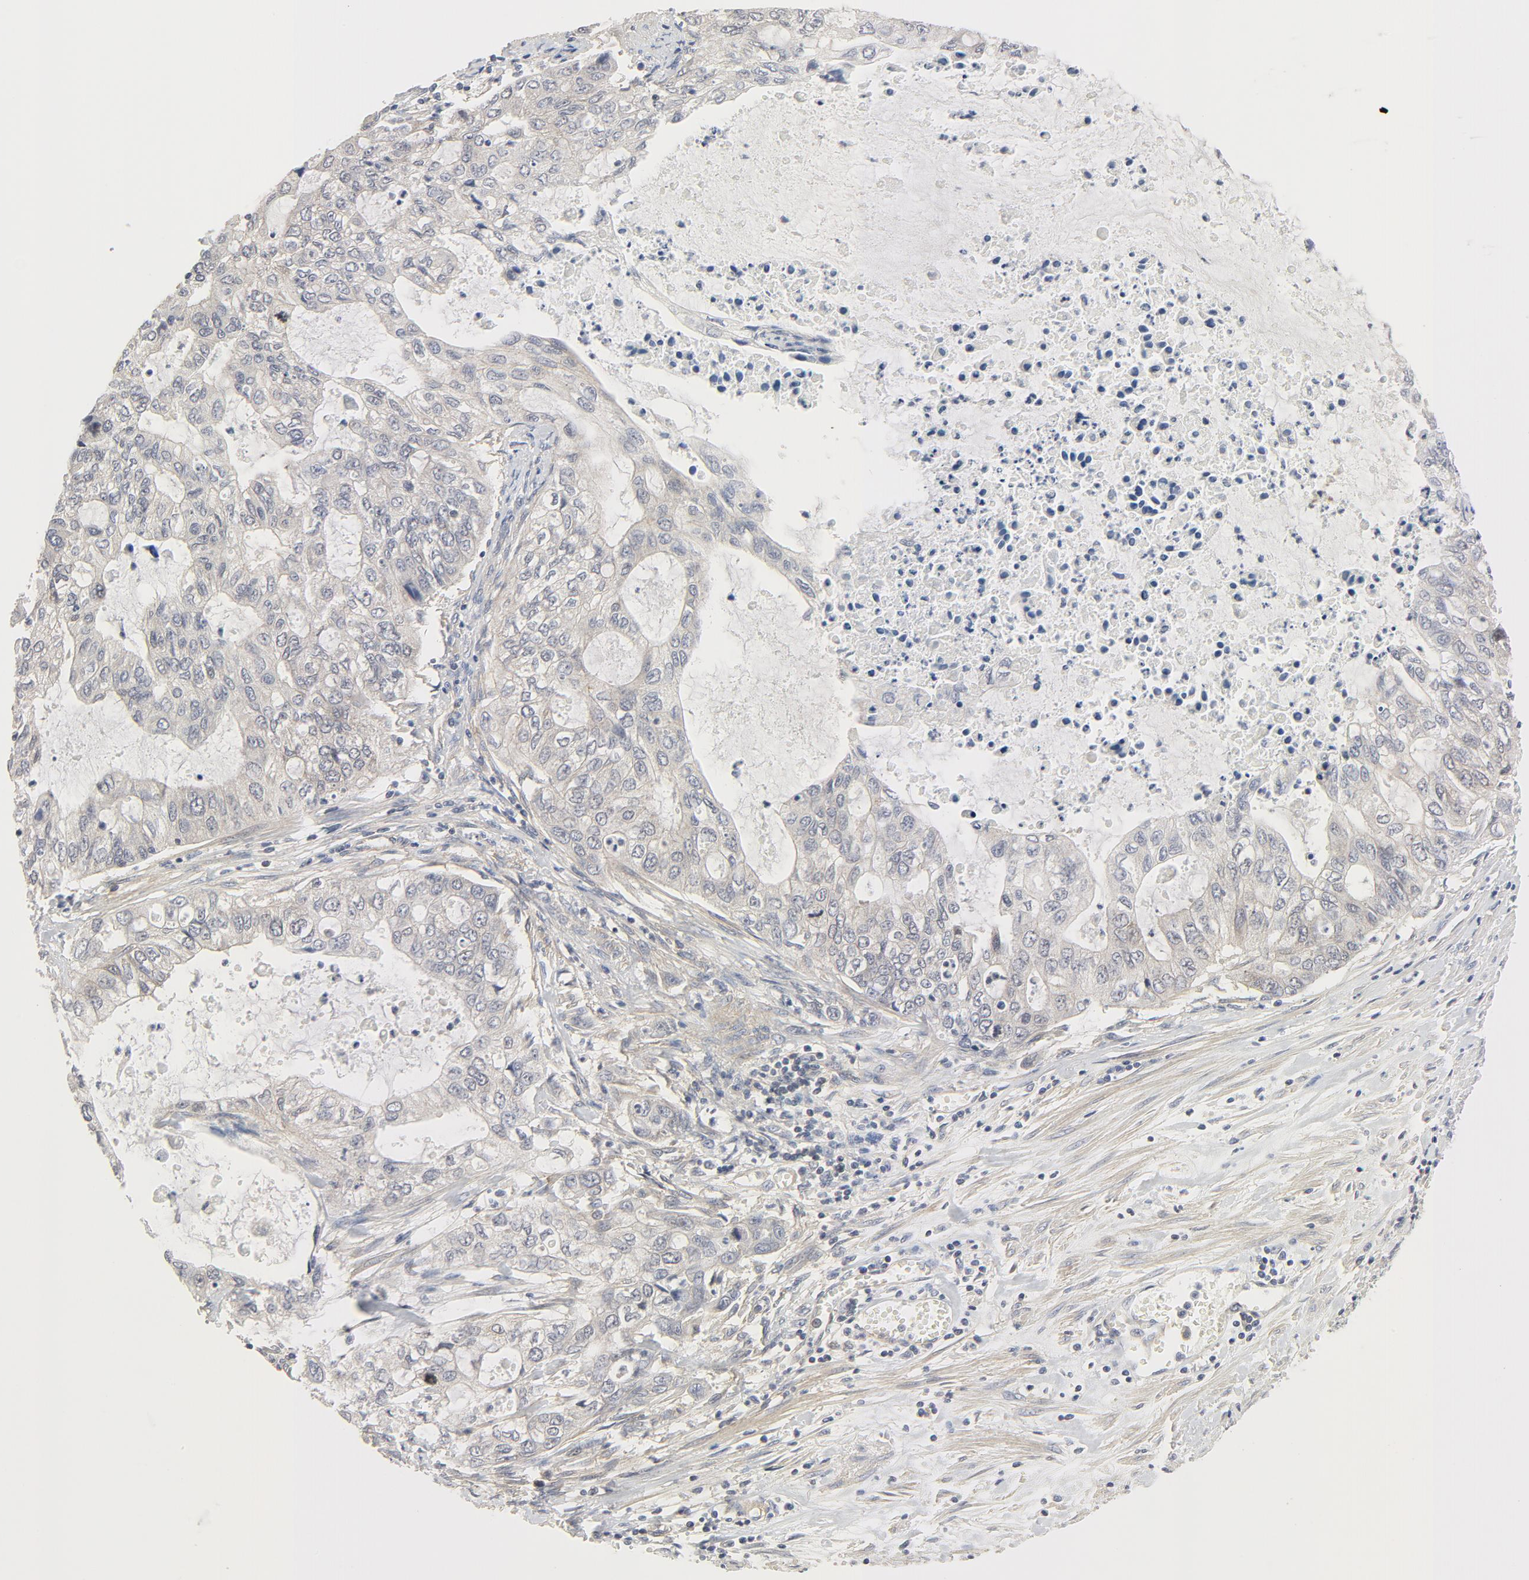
{"staining": {"intensity": "negative", "quantity": "none", "location": "none"}, "tissue": "stomach cancer", "cell_type": "Tumor cells", "image_type": "cancer", "snomed": [{"axis": "morphology", "description": "Adenocarcinoma, NOS"}, {"axis": "topography", "description": "Stomach, upper"}], "caption": "DAB (3,3'-diaminobenzidine) immunohistochemical staining of human stomach cancer (adenocarcinoma) exhibits no significant positivity in tumor cells. The staining was performed using DAB (3,3'-diaminobenzidine) to visualize the protein expression in brown, while the nuclei were stained in blue with hematoxylin (Magnification: 20x).", "gene": "MAP2K7", "patient": {"sex": "female", "age": 52}}